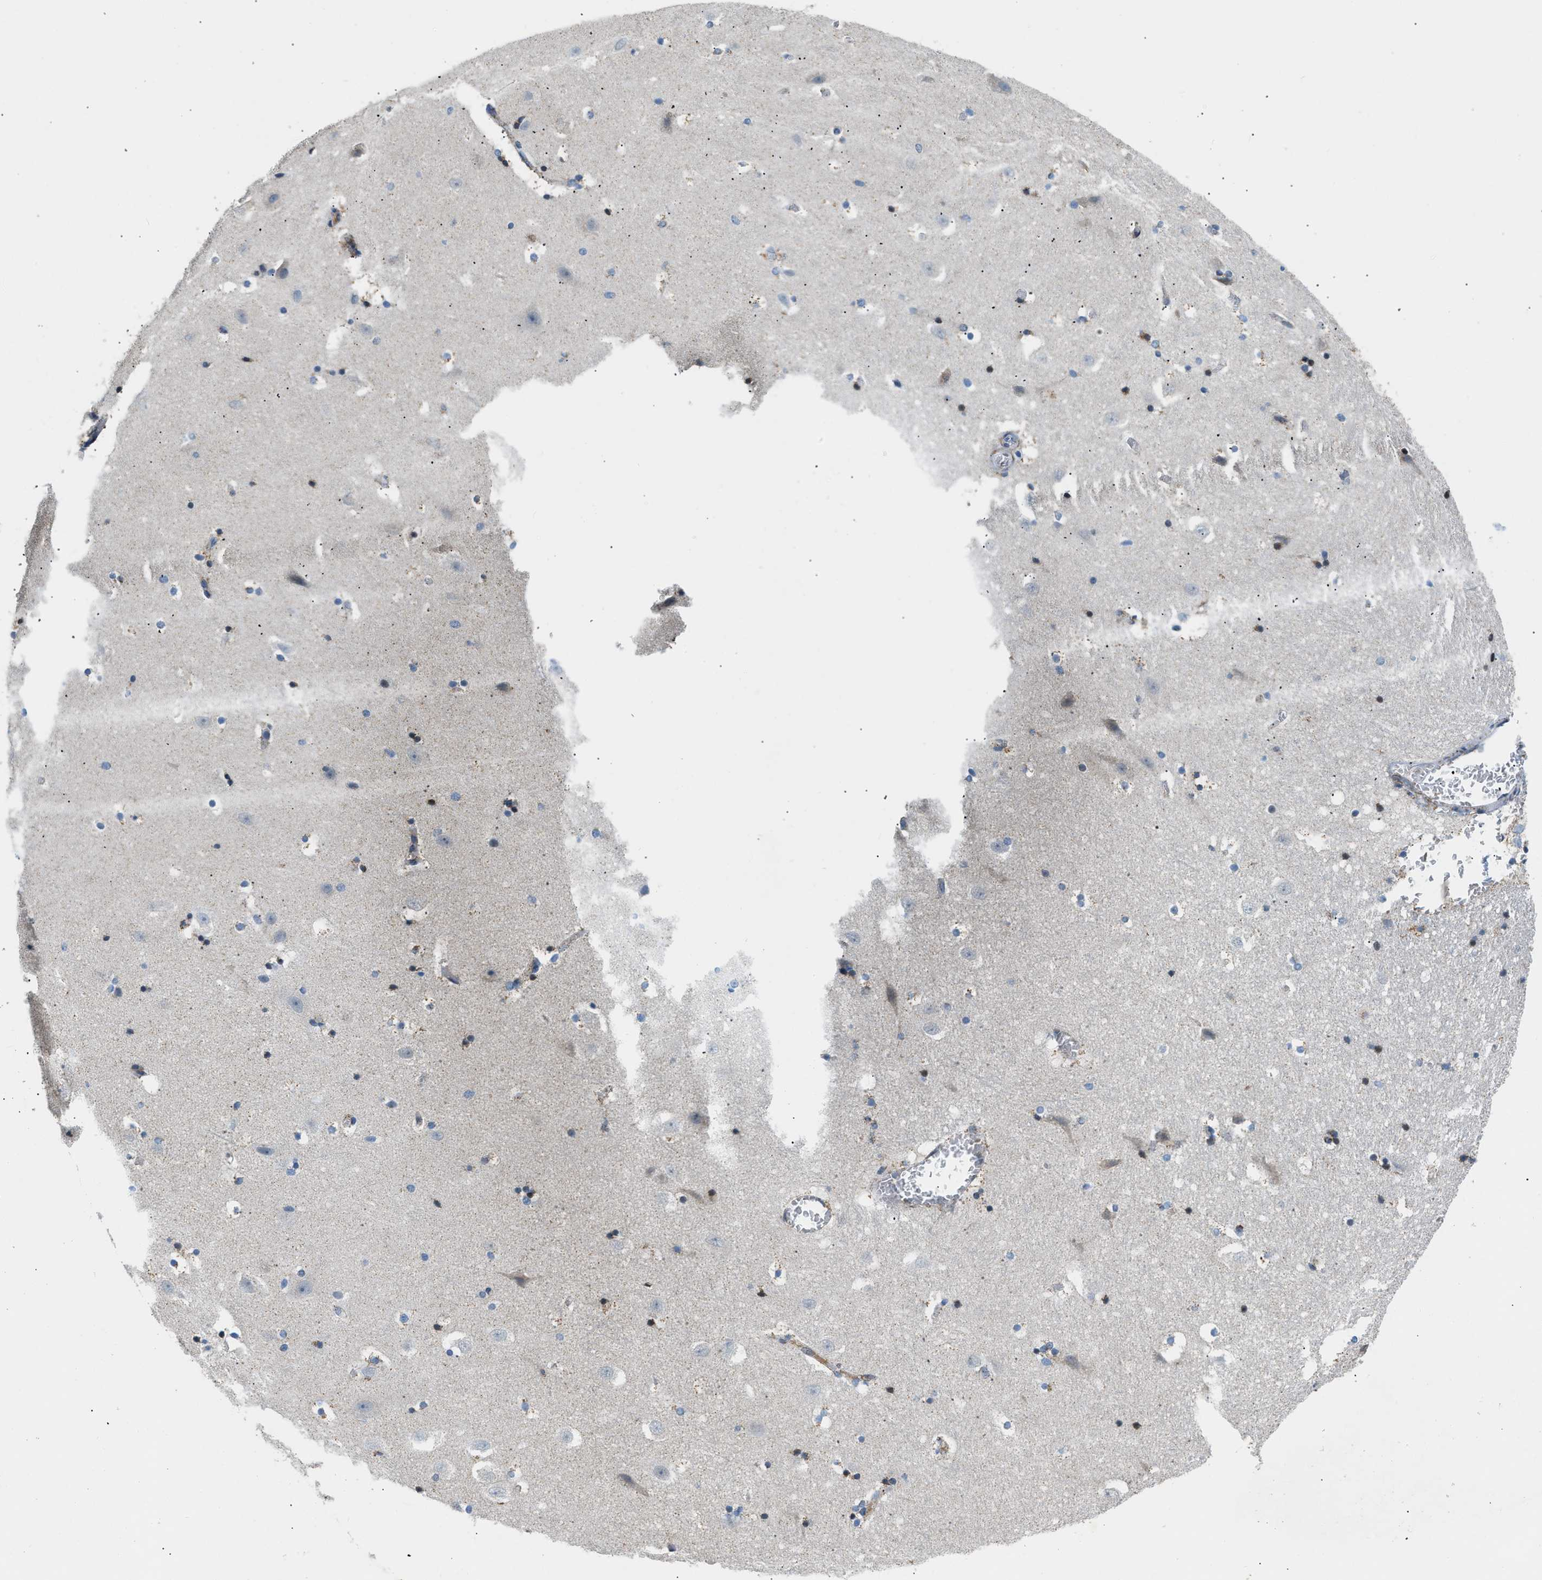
{"staining": {"intensity": "moderate", "quantity": "<25%", "location": "cytoplasmic/membranous"}, "tissue": "hippocampus", "cell_type": "Glial cells", "image_type": "normal", "snomed": [{"axis": "morphology", "description": "Normal tissue, NOS"}, {"axis": "topography", "description": "Hippocampus"}], "caption": "Hippocampus was stained to show a protein in brown. There is low levels of moderate cytoplasmic/membranous expression in about <25% of glial cells. (DAB (3,3'-diaminobenzidine) IHC, brown staining for protein, blue staining for nuclei).", "gene": "ACADVL", "patient": {"sex": "male", "age": 45}}